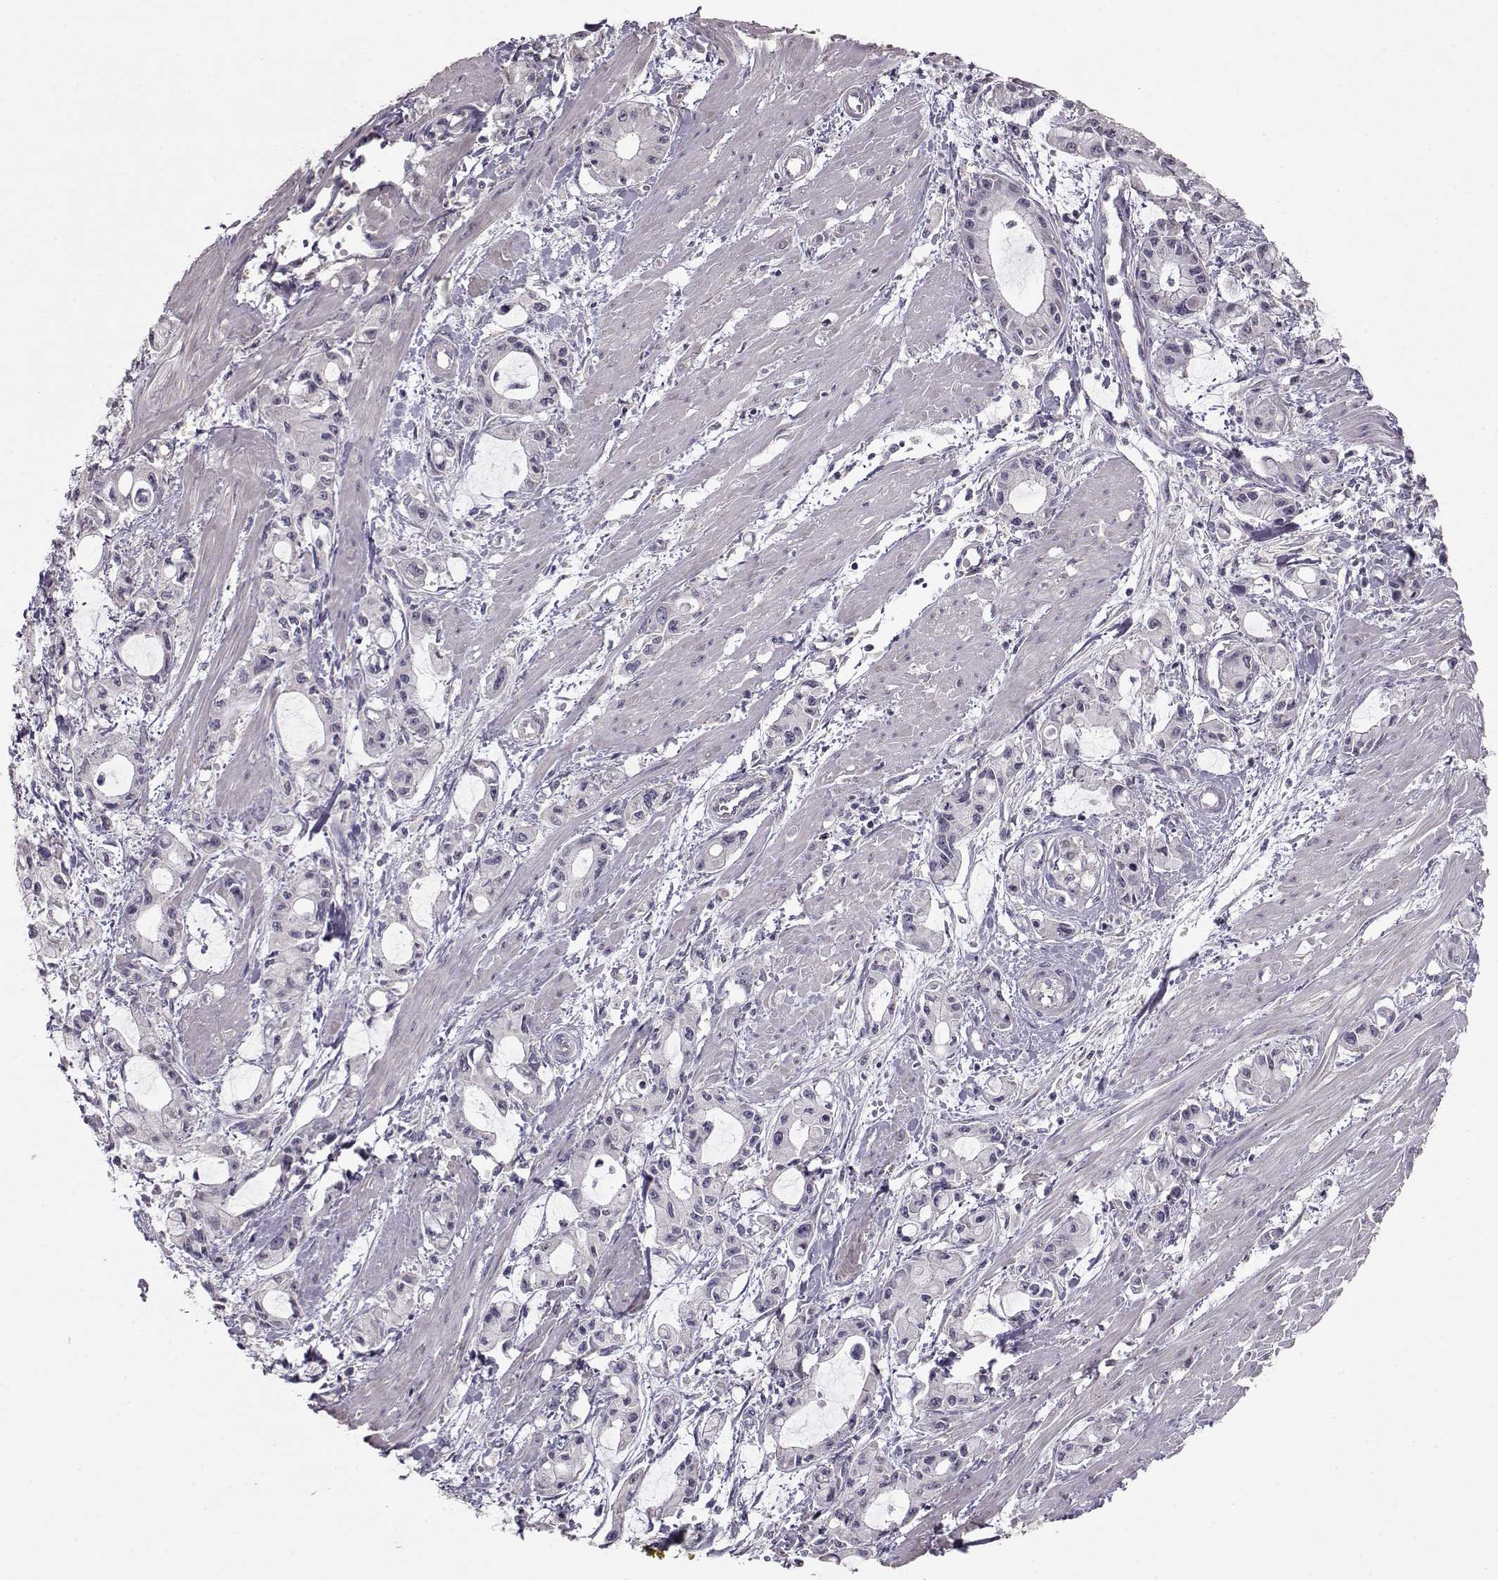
{"staining": {"intensity": "negative", "quantity": "none", "location": "none"}, "tissue": "pancreatic cancer", "cell_type": "Tumor cells", "image_type": "cancer", "snomed": [{"axis": "morphology", "description": "Adenocarcinoma, NOS"}, {"axis": "topography", "description": "Pancreas"}], "caption": "Tumor cells show no significant protein positivity in pancreatic cancer (adenocarcinoma). (DAB immunohistochemistry (IHC), high magnification).", "gene": "PMCH", "patient": {"sex": "male", "age": 48}}